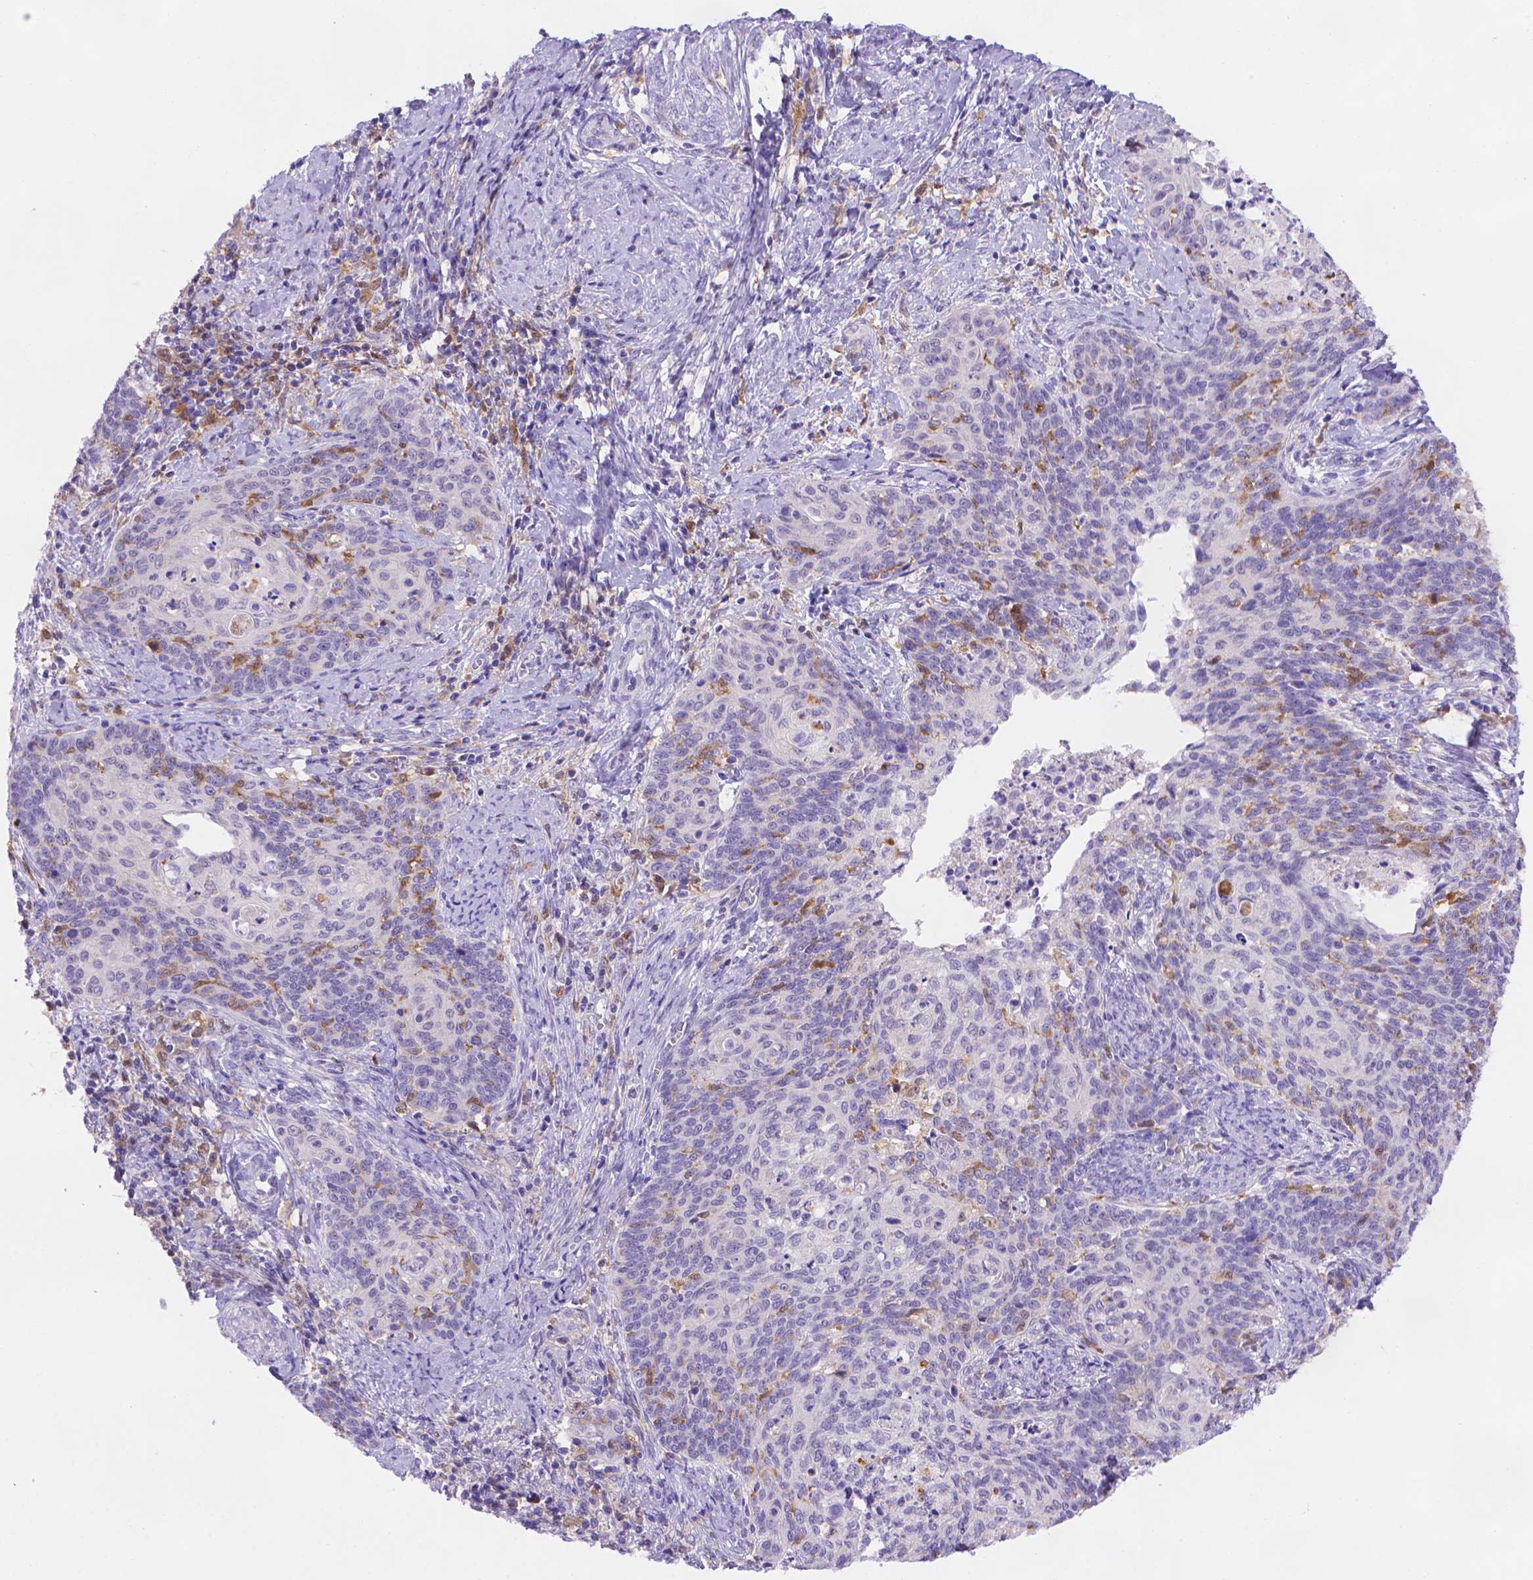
{"staining": {"intensity": "negative", "quantity": "none", "location": "none"}, "tissue": "cervical cancer", "cell_type": "Tumor cells", "image_type": "cancer", "snomed": [{"axis": "morphology", "description": "Normal tissue, NOS"}, {"axis": "morphology", "description": "Squamous cell carcinoma, NOS"}, {"axis": "topography", "description": "Cervix"}], "caption": "High power microscopy histopathology image of an immunohistochemistry image of cervical squamous cell carcinoma, revealing no significant expression in tumor cells. (Brightfield microscopy of DAB immunohistochemistry (IHC) at high magnification).", "gene": "FGD2", "patient": {"sex": "female", "age": 39}}